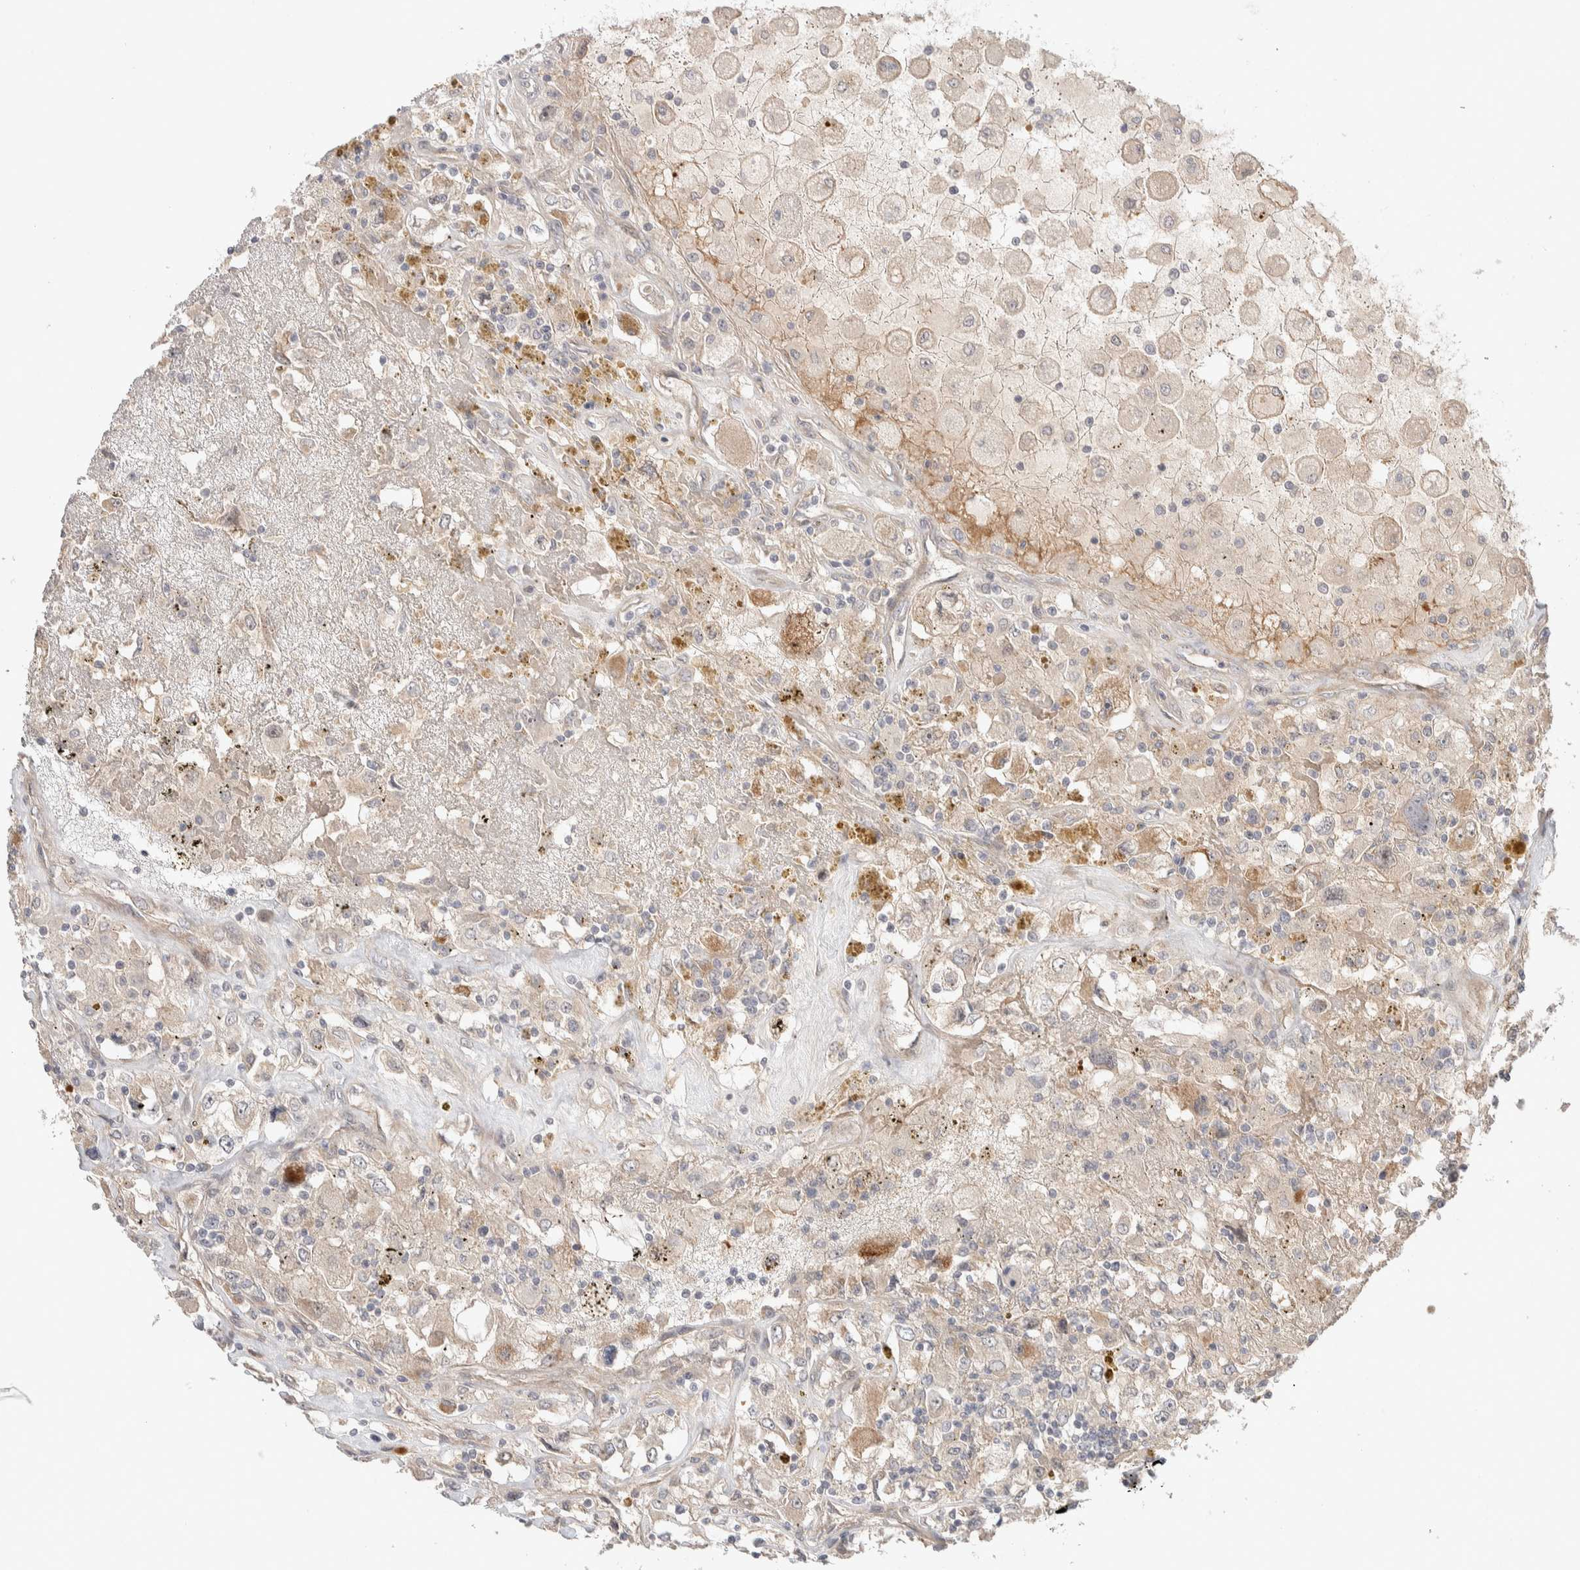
{"staining": {"intensity": "weak", "quantity": "25%-75%", "location": "cytoplasmic/membranous"}, "tissue": "renal cancer", "cell_type": "Tumor cells", "image_type": "cancer", "snomed": [{"axis": "morphology", "description": "Adenocarcinoma, NOS"}, {"axis": "topography", "description": "Kidney"}], "caption": "This micrograph demonstrates IHC staining of human adenocarcinoma (renal), with low weak cytoplasmic/membranous staining in about 25%-75% of tumor cells.", "gene": "CASK", "patient": {"sex": "female", "age": 52}}